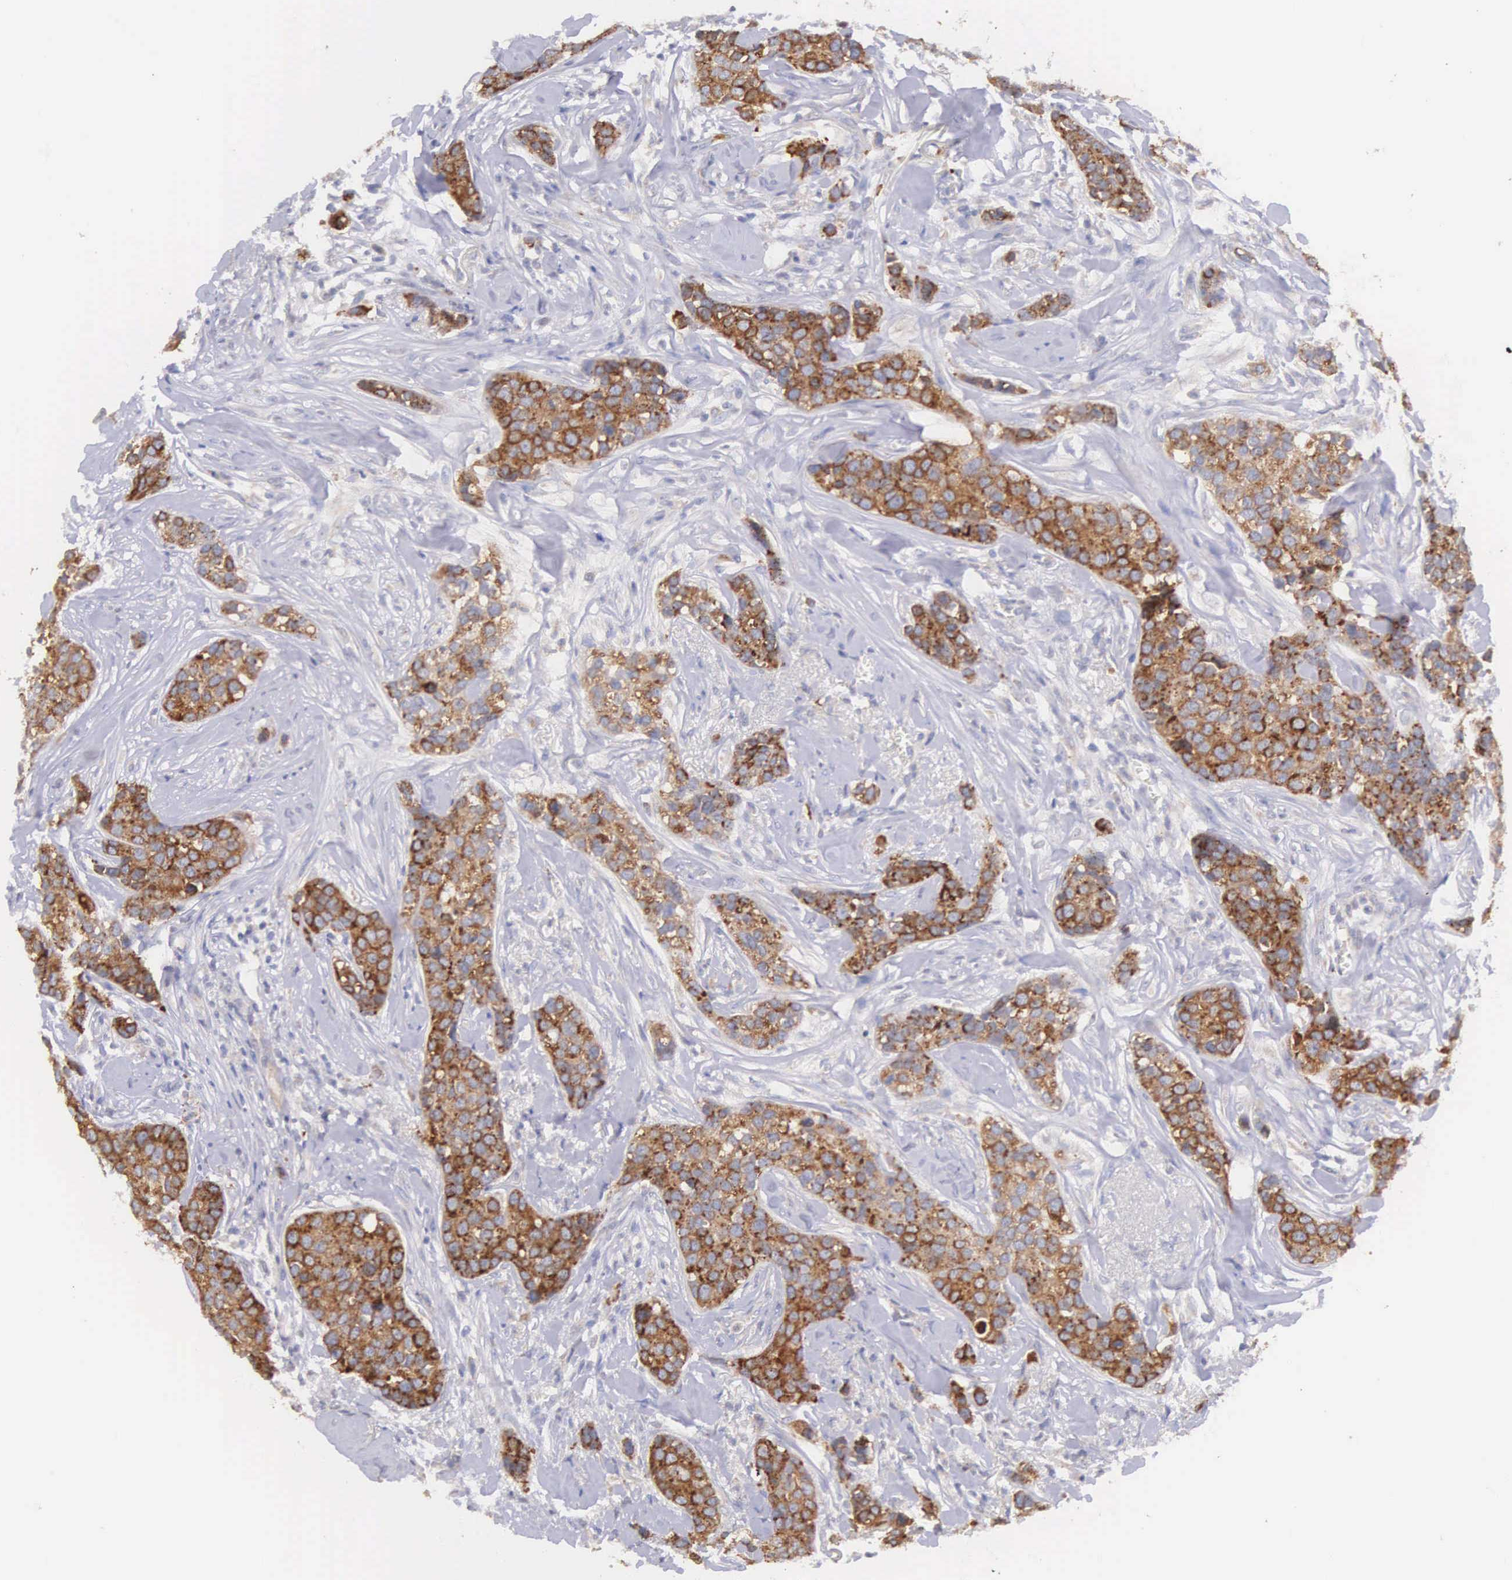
{"staining": {"intensity": "strong", "quantity": ">75%", "location": "cytoplasmic/membranous"}, "tissue": "breast cancer", "cell_type": "Tumor cells", "image_type": "cancer", "snomed": [{"axis": "morphology", "description": "Duct carcinoma"}, {"axis": "topography", "description": "Breast"}], "caption": "Immunohistochemistry micrograph of invasive ductal carcinoma (breast) stained for a protein (brown), which demonstrates high levels of strong cytoplasmic/membranous positivity in about >75% of tumor cells.", "gene": "NSDHL", "patient": {"sex": "female", "age": 91}}